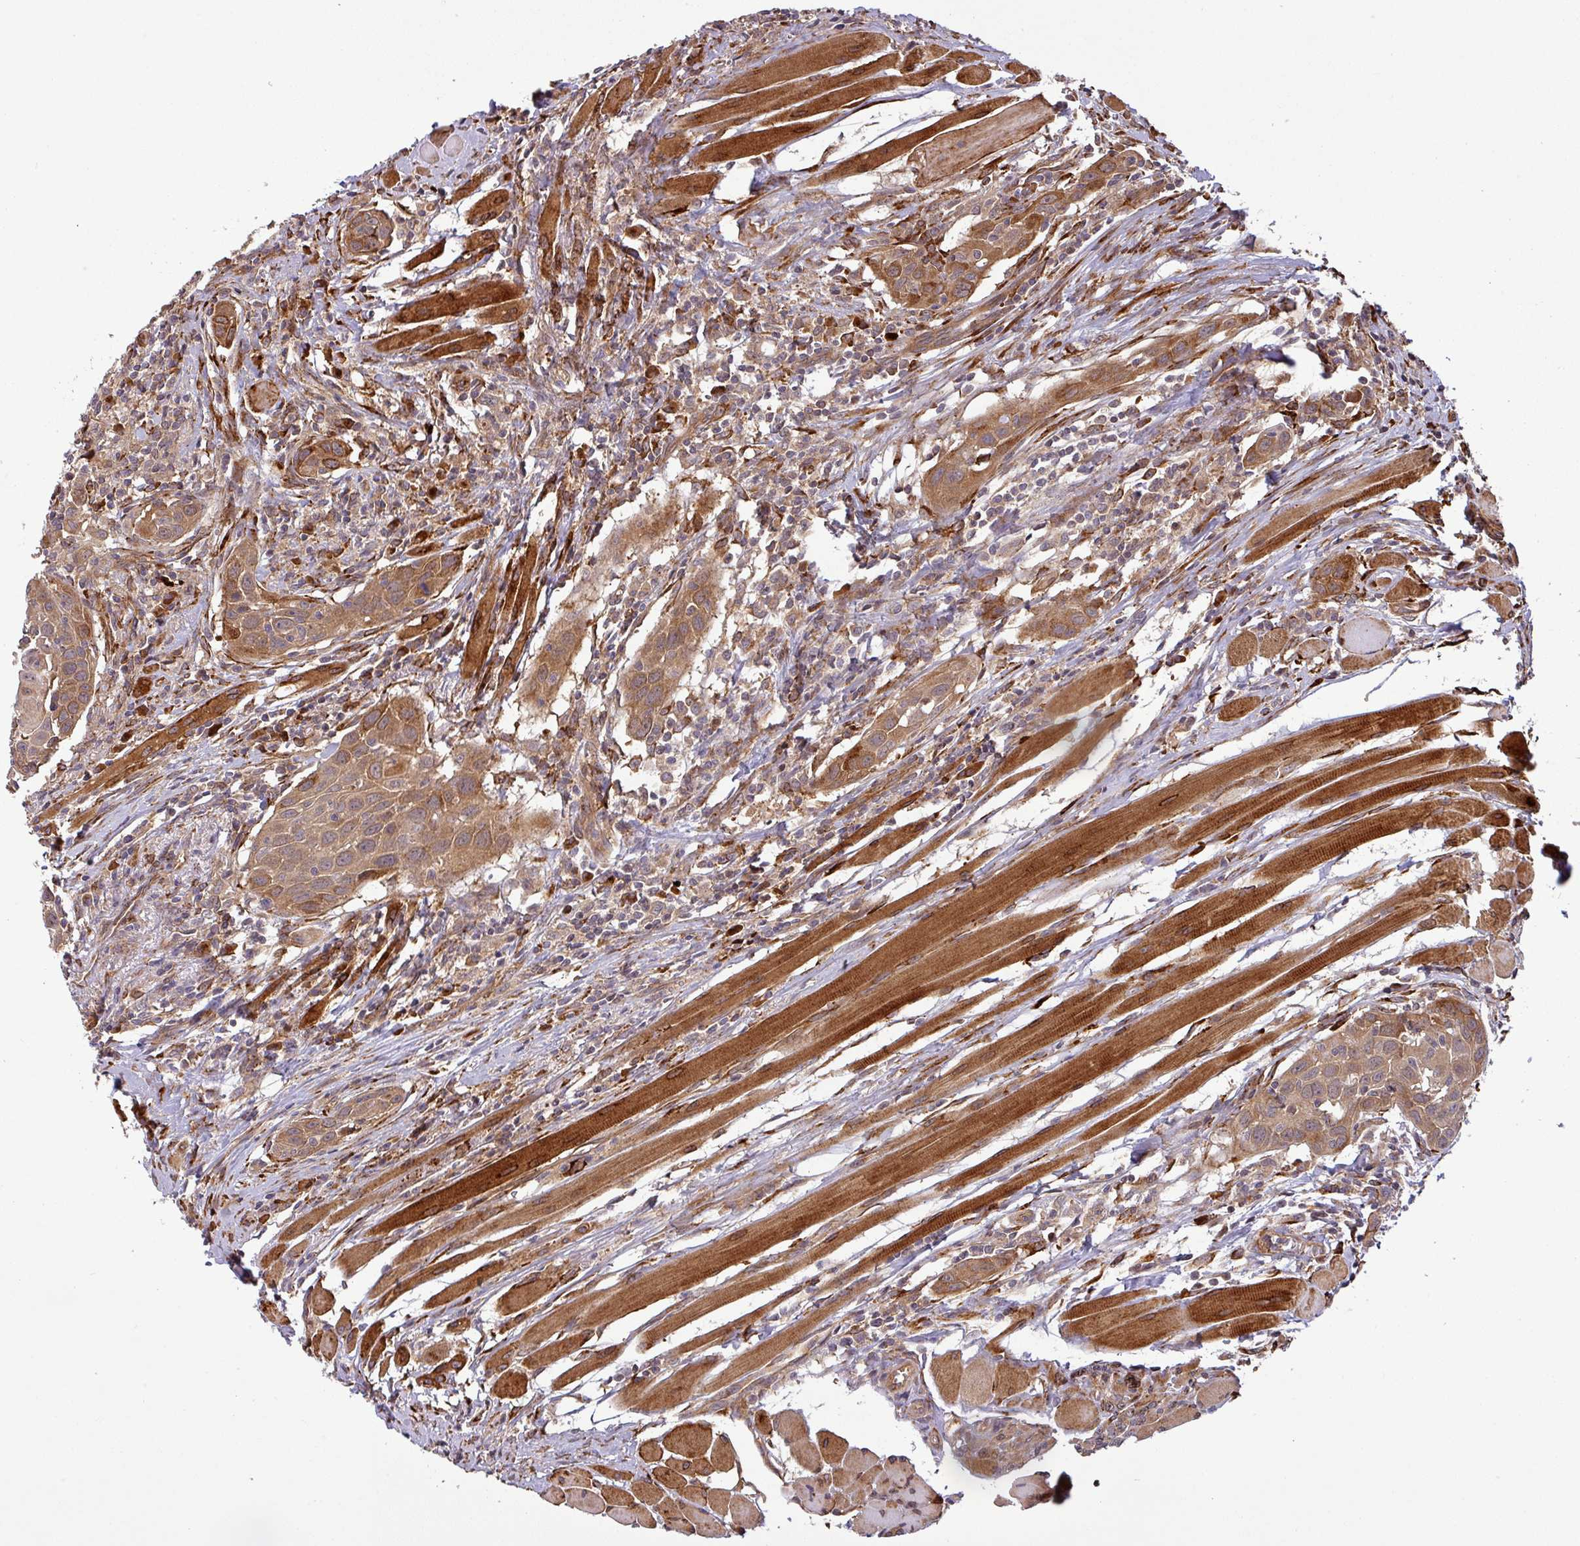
{"staining": {"intensity": "moderate", "quantity": ">75%", "location": "cytoplasmic/membranous"}, "tissue": "head and neck cancer", "cell_type": "Tumor cells", "image_type": "cancer", "snomed": [{"axis": "morphology", "description": "Squamous cell carcinoma, NOS"}, {"axis": "topography", "description": "Oral tissue"}, {"axis": "topography", "description": "Head-Neck"}], "caption": "An image of squamous cell carcinoma (head and neck) stained for a protein shows moderate cytoplasmic/membranous brown staining in tumor cells.", "gene": "ART1", "patient": {"sex": "female", "age": 50}}